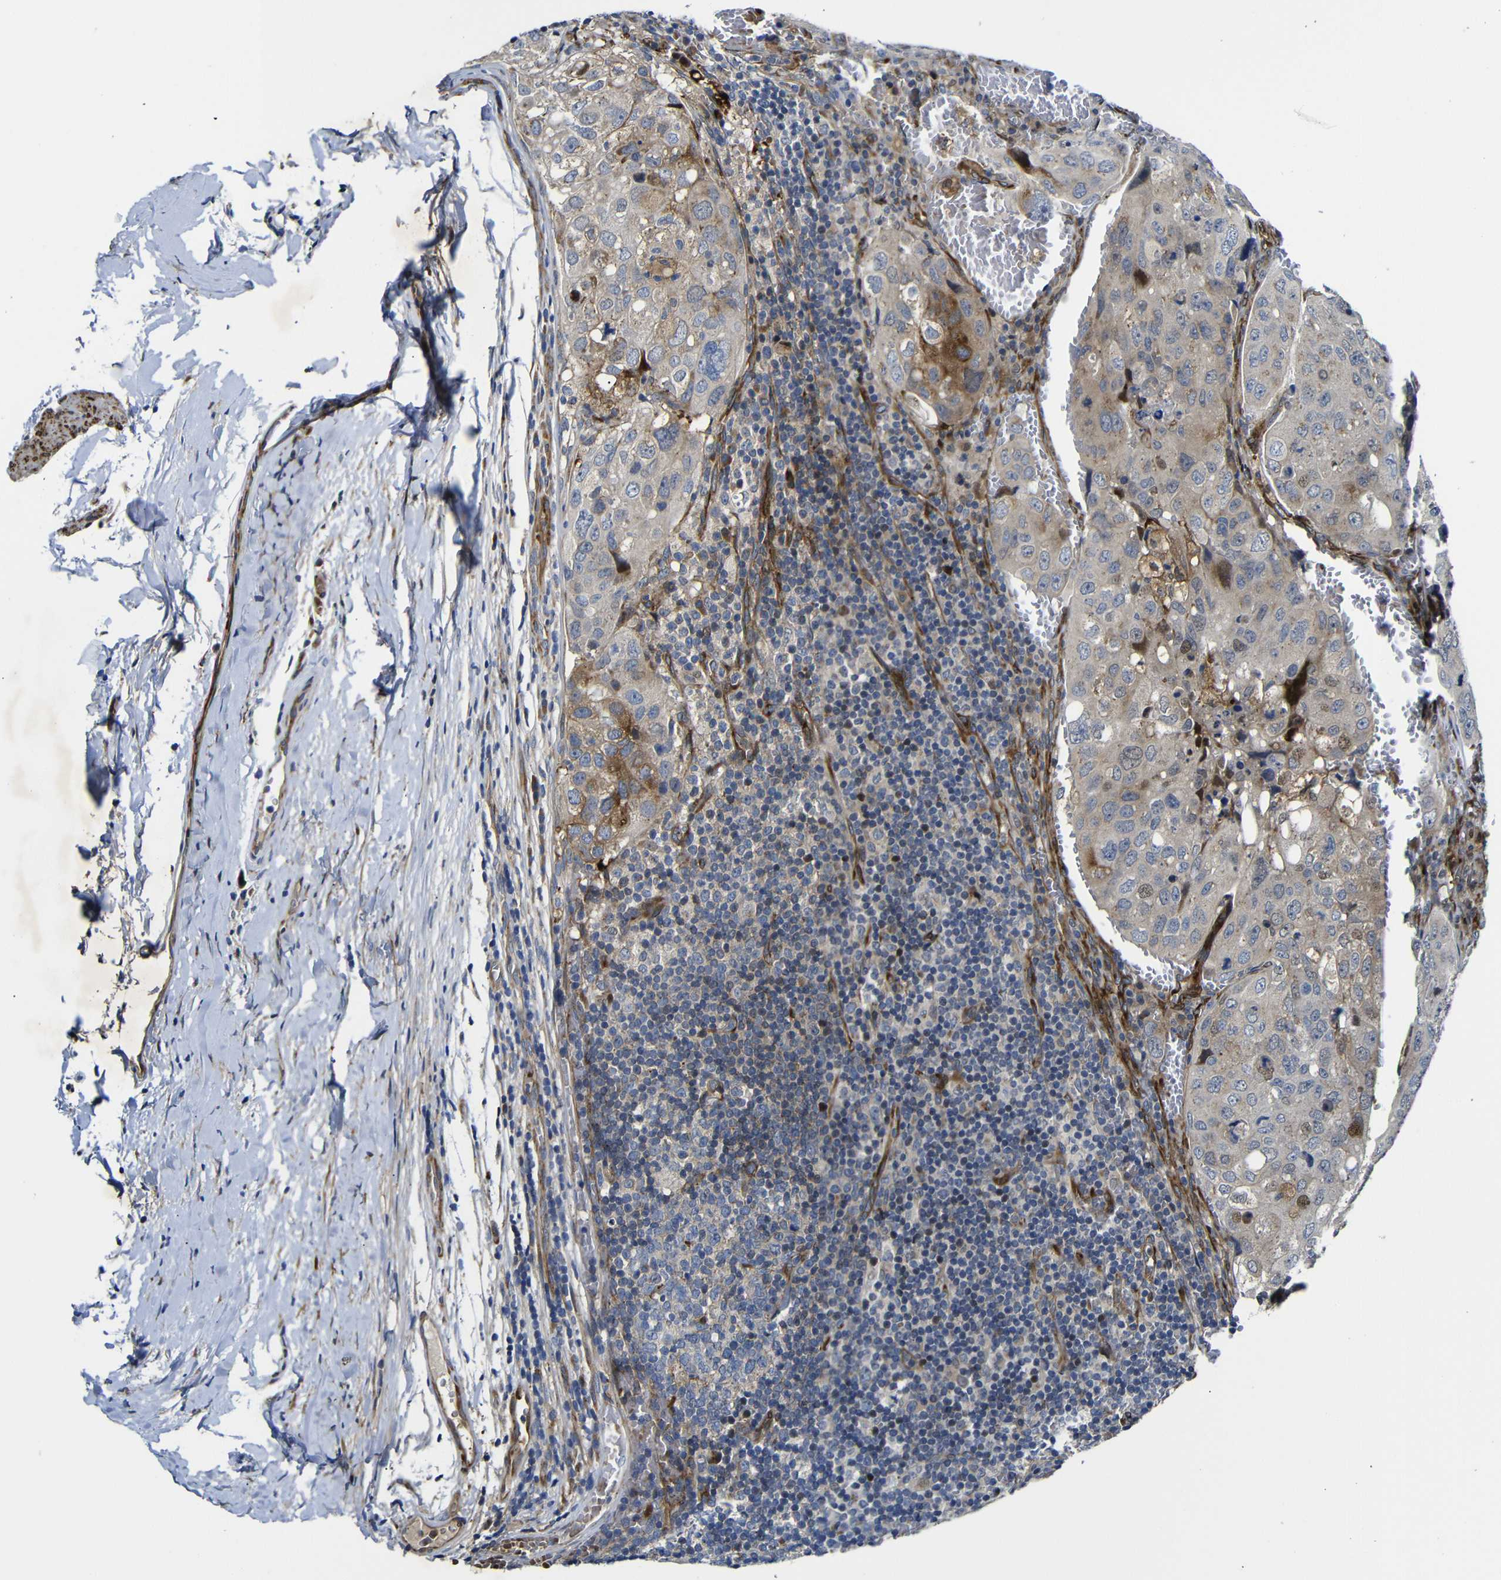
{"staining": {"intensity": "moderate", "quantity": "<25%", "location": "cytoplasmic/membranous"}, "tissue": "urothelial cancer", "cell_type": "Tumor cells", "image_type": "cancer", "snomed": [{"axis": "morphology", "description": "Urothelial carcinoma, High grade"}, {"axis": "topography", "description": "Lymph node"}, {"axis": "topography", "description": "Urinary bladder"}], "caption": "Brown immunohistochemical staining in human urothelial cancer demonstrates moderate cytoplasmic/membranous staining in about <25% of tumor cells.", "gene": "PARP14", "patient": {"sex": "male", "age": 51}}